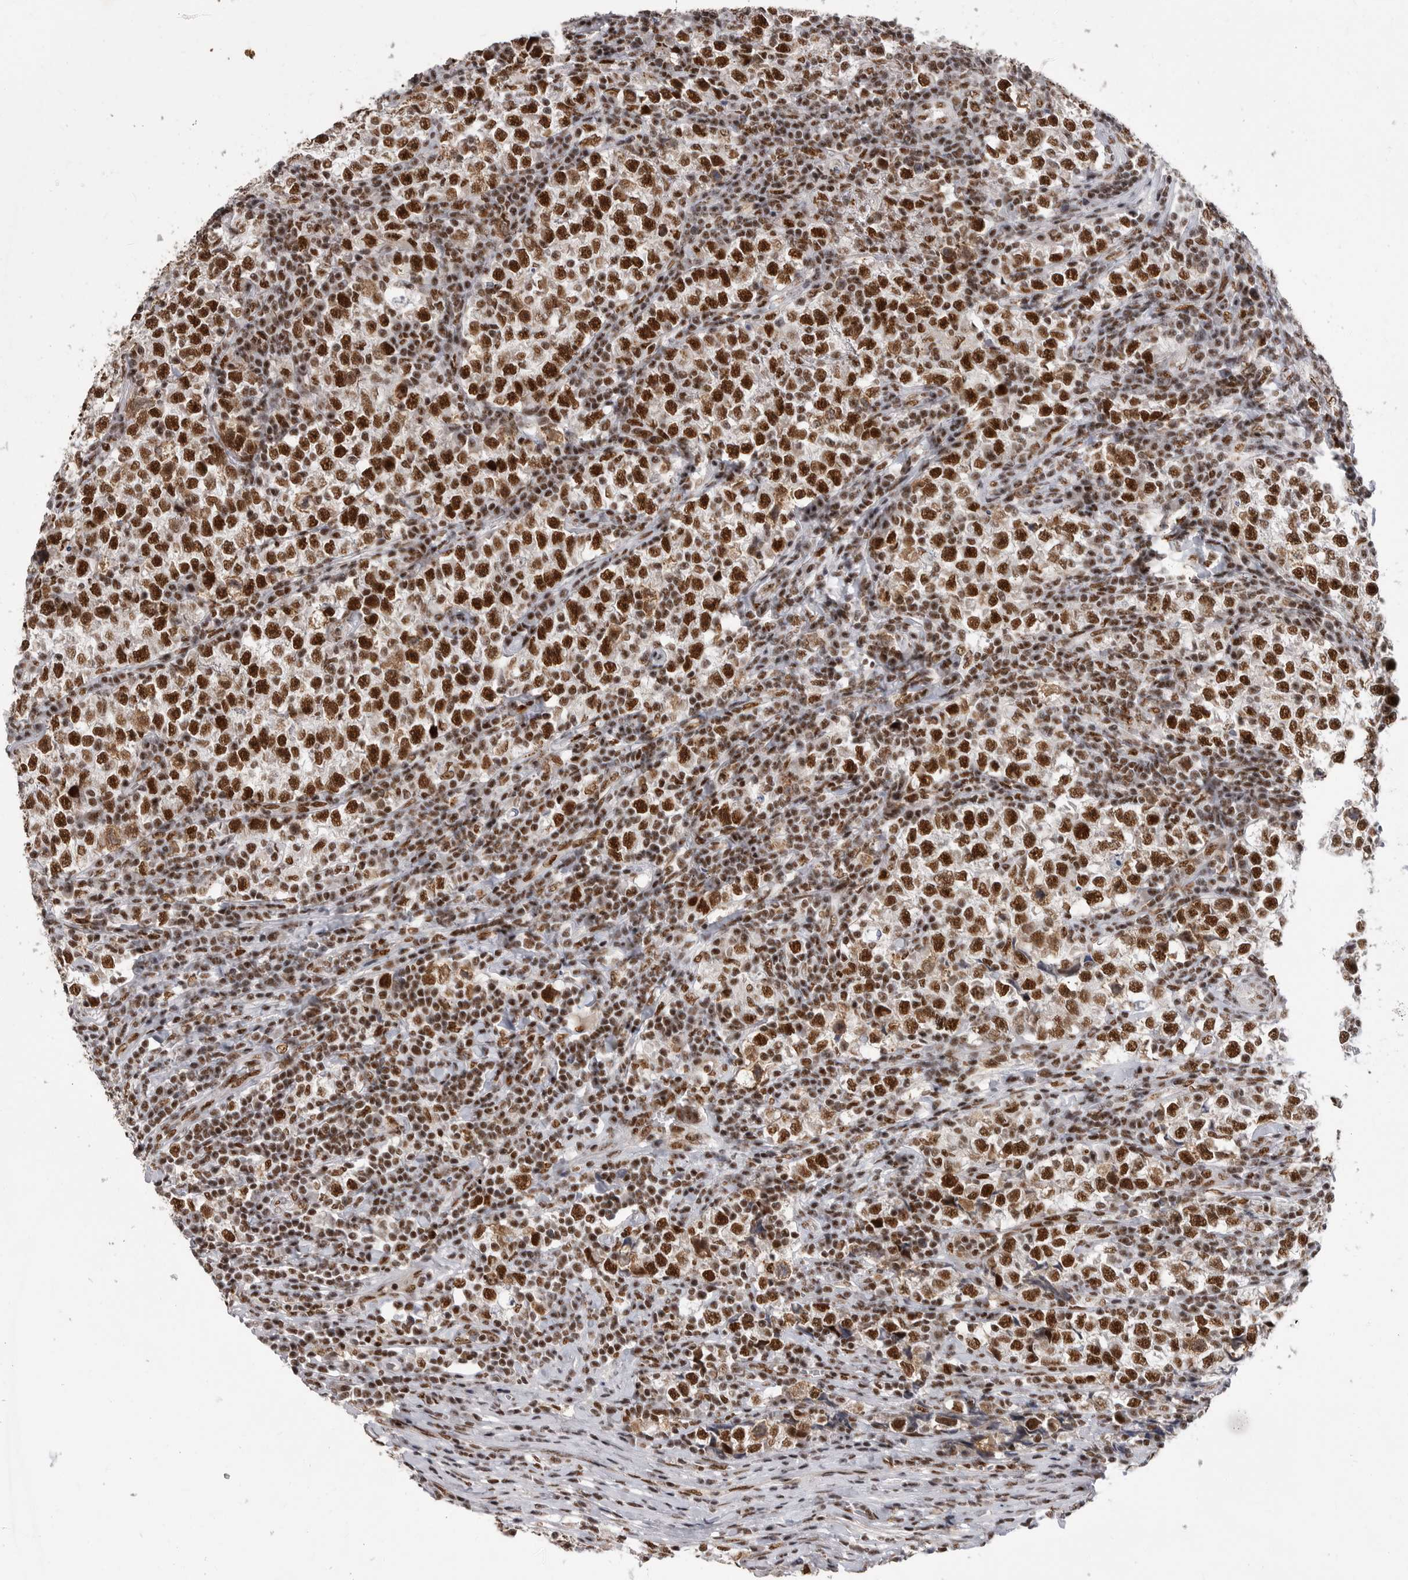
{"staining": {"intensity": "strong", "quantity": ">75%", "location": "nuclear"}, "tissue": "testis cancer", "cell_type": "Tumor cells", "image_type": "cancer", "snomed": [{"axis": "morphology", "description": "Normal tissue, NOS"}, {"axis": "morphology", "description": "Seminoma, NOS"}, {"axis": "topography", "description": "Testis"}], "caption": "Approximately >75% of tumor cells in testis cancer exhibit strong nuclear protein expression as visualized by brown immunohistochemical staining.", "gene": "PPP1R8", "patient": {"sex": "male", "age": 43}}